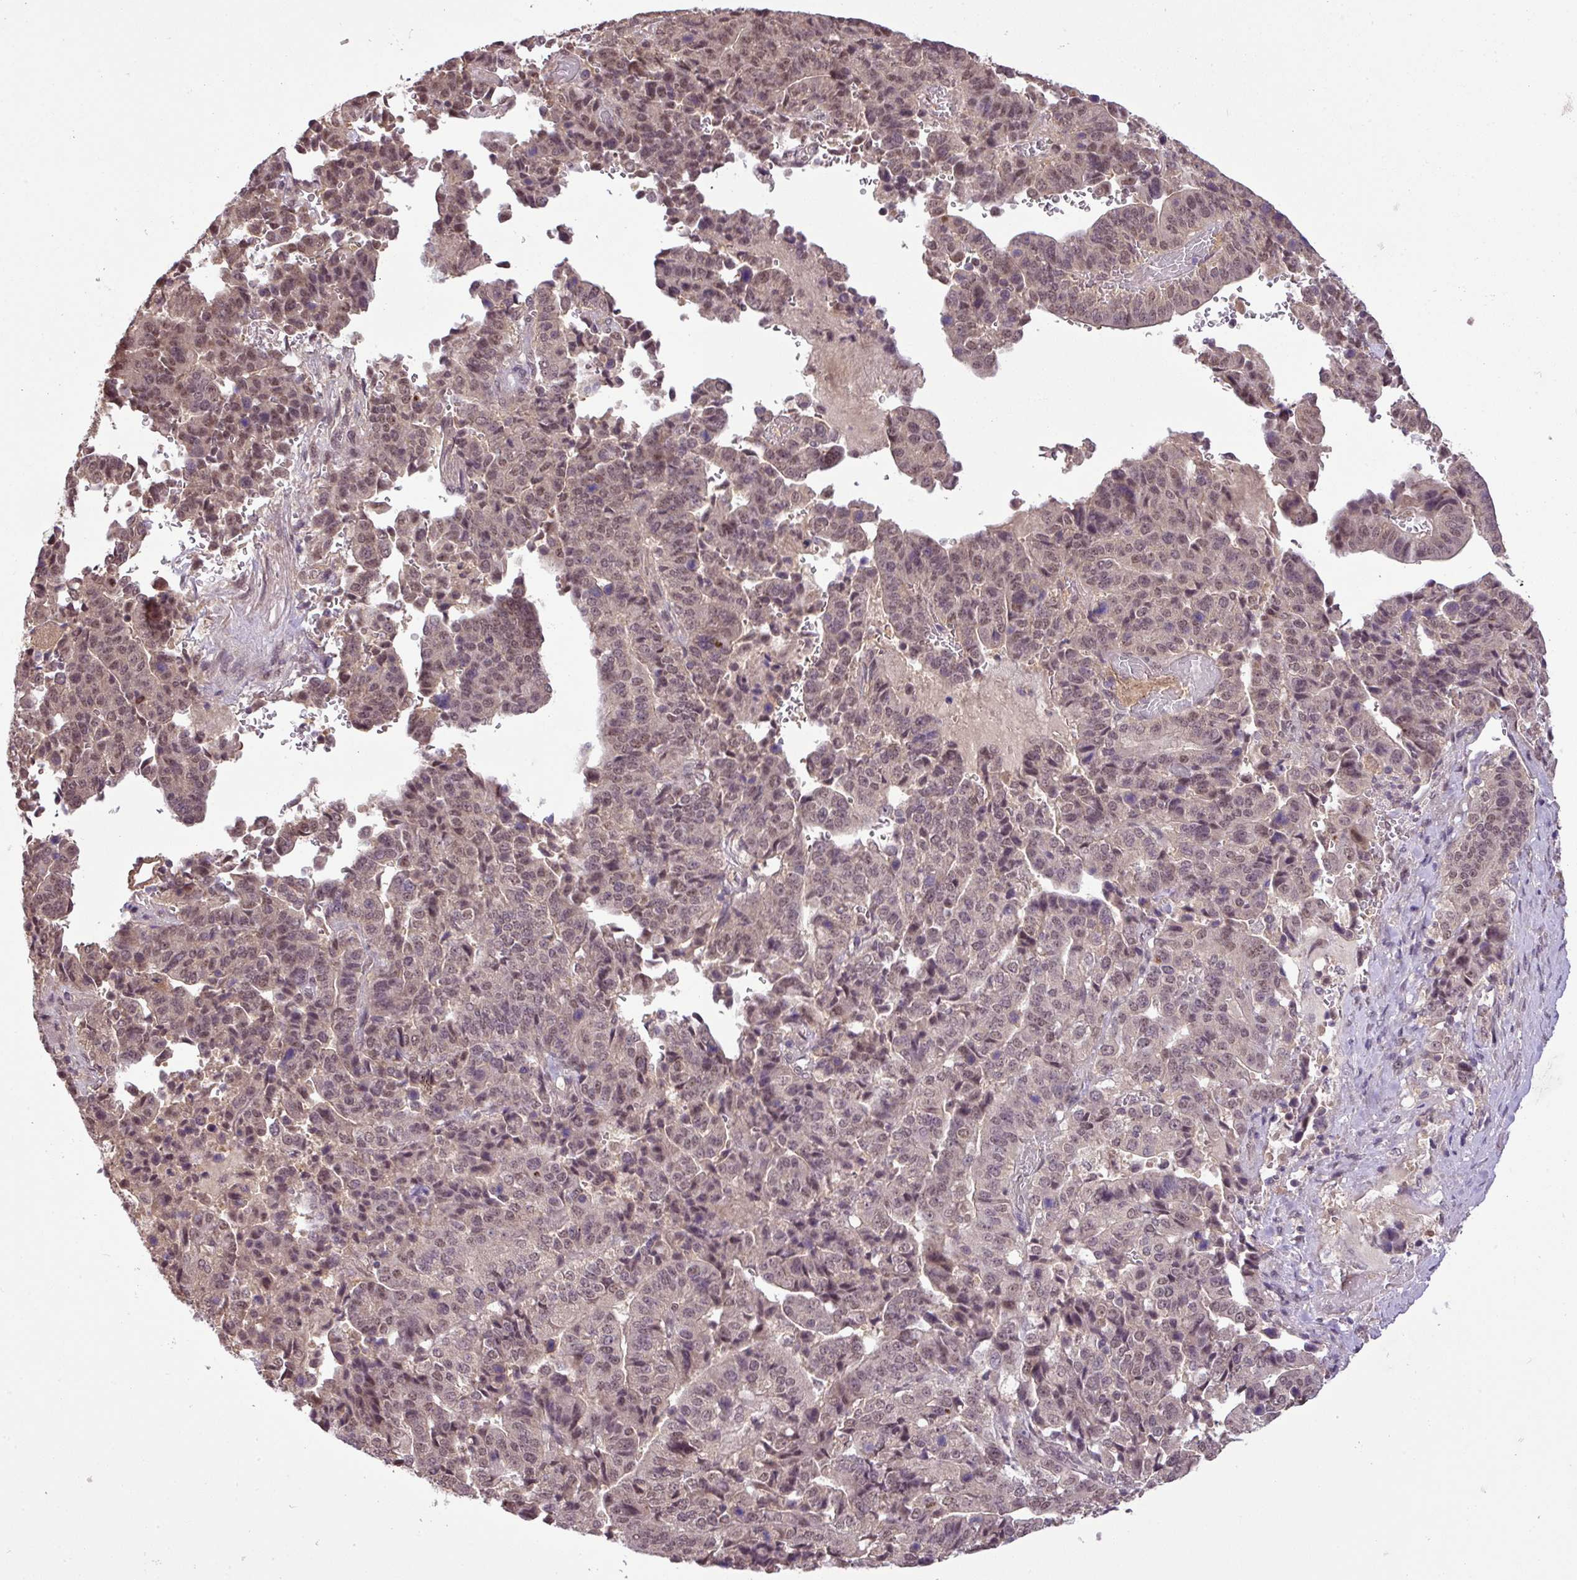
{"staining": {"intensity": "moderate", "quantity": ">75%", "location": "nuclear"}, "tissue": "stomach cancer", "cell_type": "Tumor cells", "image_type": "cancer", "snomed": [{"axis": "morphology", "description": "Adenocarcinoma, NOS"}, {"axis": "topography", "description": "Stomach"}], "caption": "Stomach cancer (adenocarcinoma) stained with DAB immunohistochemistry displays medium levels of moderate nuclear positivity in approximately >75% of tumor cells.", "gene": "MFHAS1", "patient": {"sex": "male", "age": 48}}